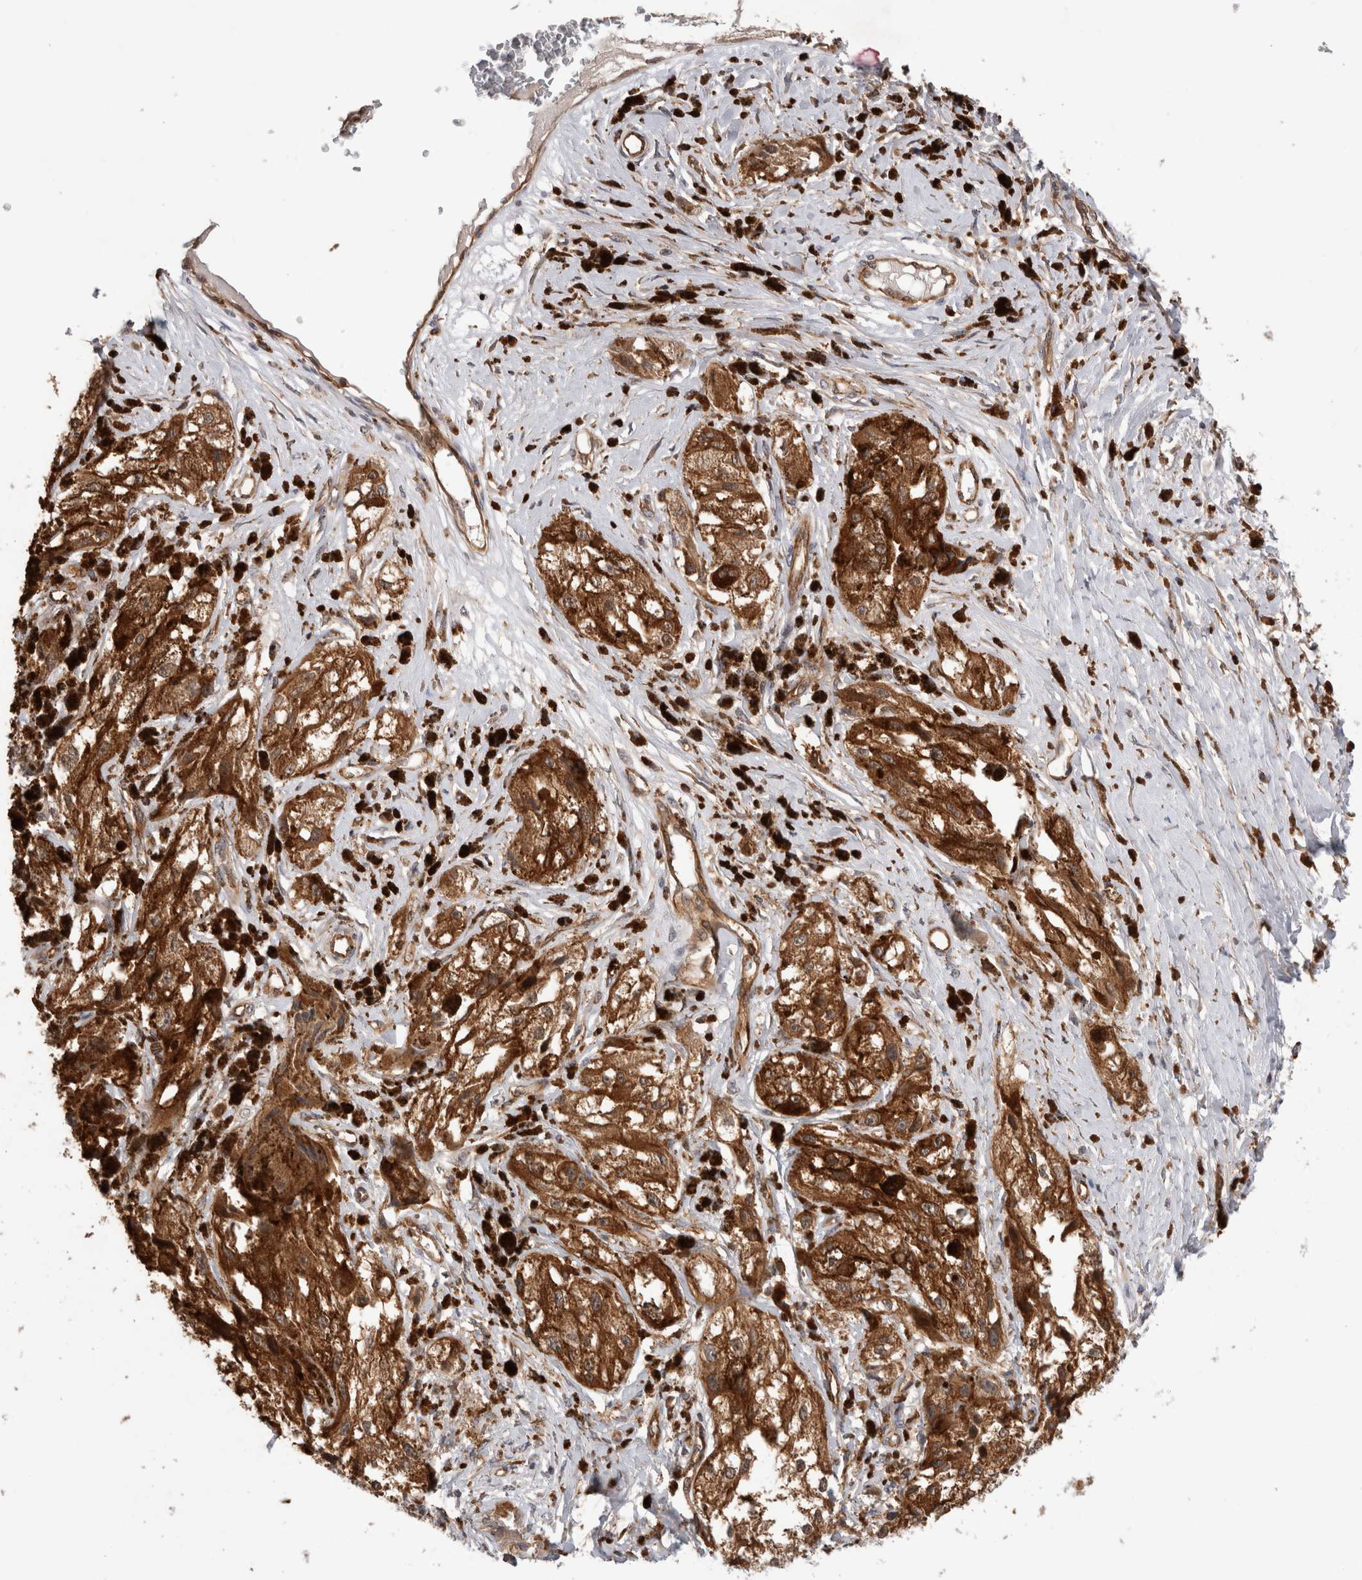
{"staining": {"intensity": "strong", "quantity": ">75%", "location": "cytoplasmic/membranous"}, "tissue": "melanoma", "cell_type": "Tumor cells", "image_type": "cancer", "snomed": [{"axis": "morphology", "description": "Malignant melanoma, NOS"}, {"axis": "topography", "description": "Skin"}], "caption": "Immunohistochemistry (DAB (3,3'-diaminobenzidine)) staining of human melanoma shows strong cytoplasmic/membranous protein positivity in about >75% of tumor cells. The staining is performed using DAB brown chromogen to label protein expression. The nuclei are counter-stained blue using hematoxylin.", "gene": "BNIP2", "patient": {"sex": "male", "age": 88}}